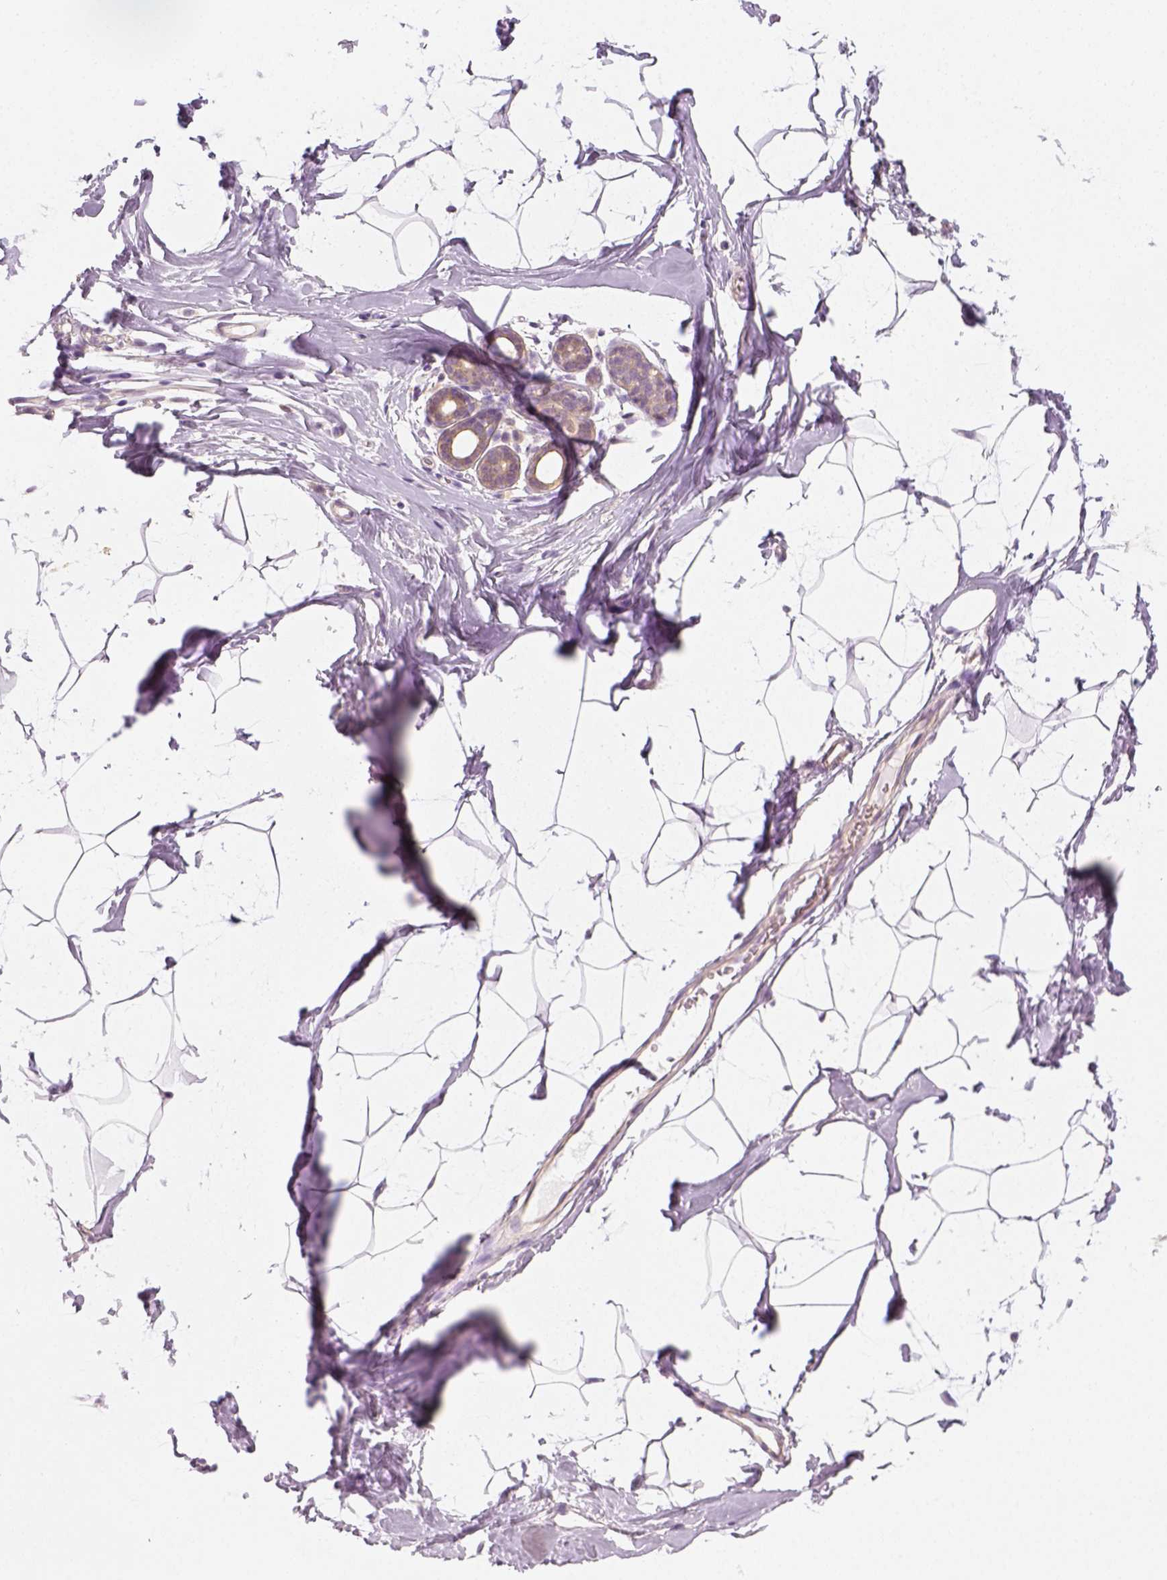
{"staining": {"intensity": "negative", "quantity": "none", "location": "none"}, "tissue": "breast", "cell_type": "Adipocytes", "image_type": "normal", "snomed": [{"axis": "morphology", "description": "Normal tissue, NOS"}, {"axis": "topography", "description": "Breast"}], "caption": "Adipocytes show no significant staining in normal breast. The staining was performed using DAB (3,3'-diaminobenzidine) to visualize the protein expression in brown, while the nuclei were stained in blue with hematoxylin (Magnification: 20x).", "gene": "EPHB1", "patient": {"sex": "female", "age": 32}}